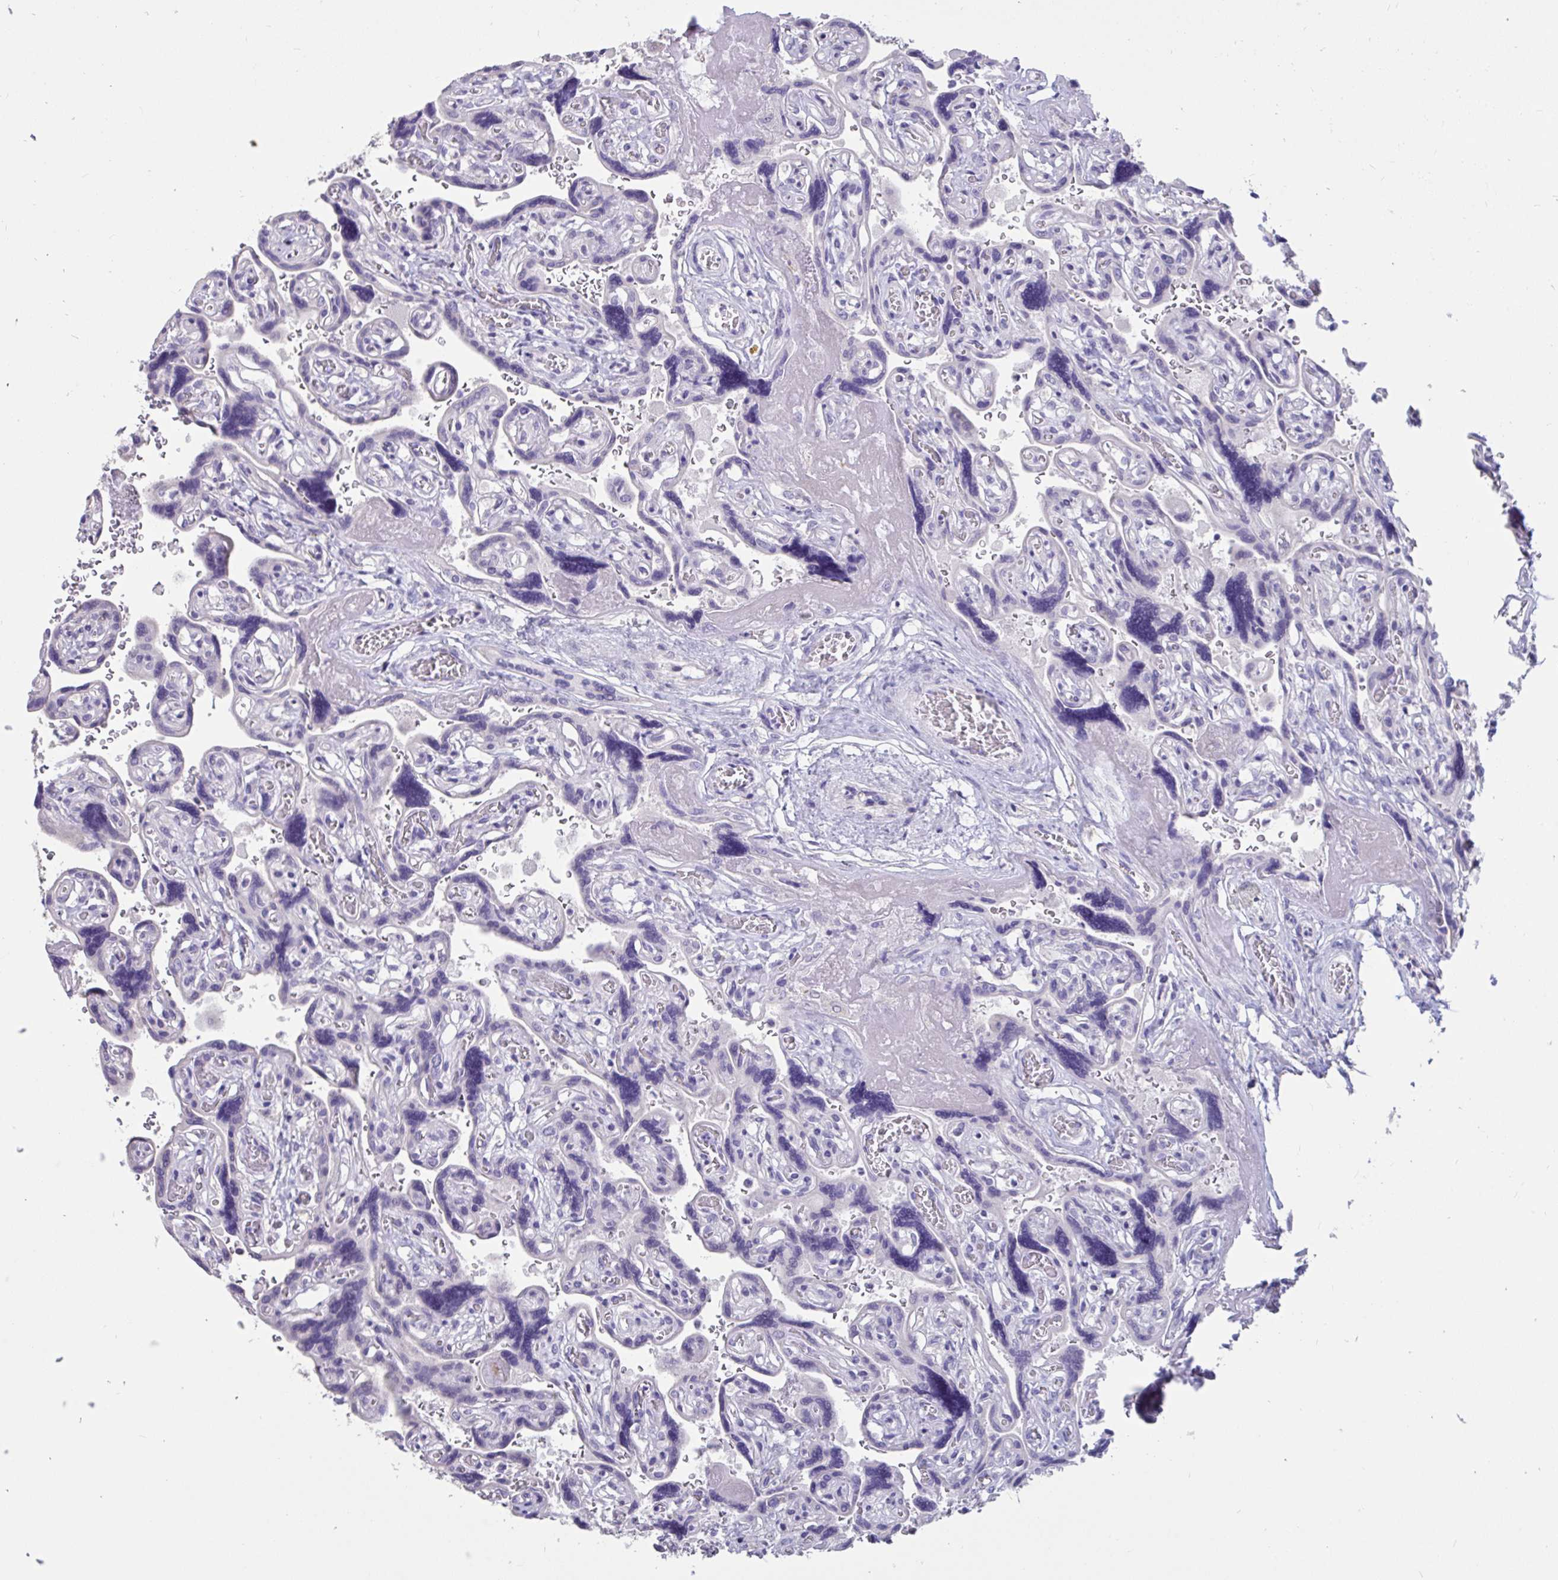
{"staining": {"intensity": "moderate", "quantity": ">75%", "location": "nuclear"}, "tissue": "placenta", "cell_type": "Decidual cells", "image_type": "normal", "snomed": [{"axis": "morphology", "description": "Normal tissue, NOS"}, {"axis": "topography", "description": "Placenta"}], "caption": "Protein expression analysis of normal placenta reveals moderate nuclear staining in about >75% of decidual cells.", "gene": "DDX39A", "patient": {"sex": "female", "age": 32}}